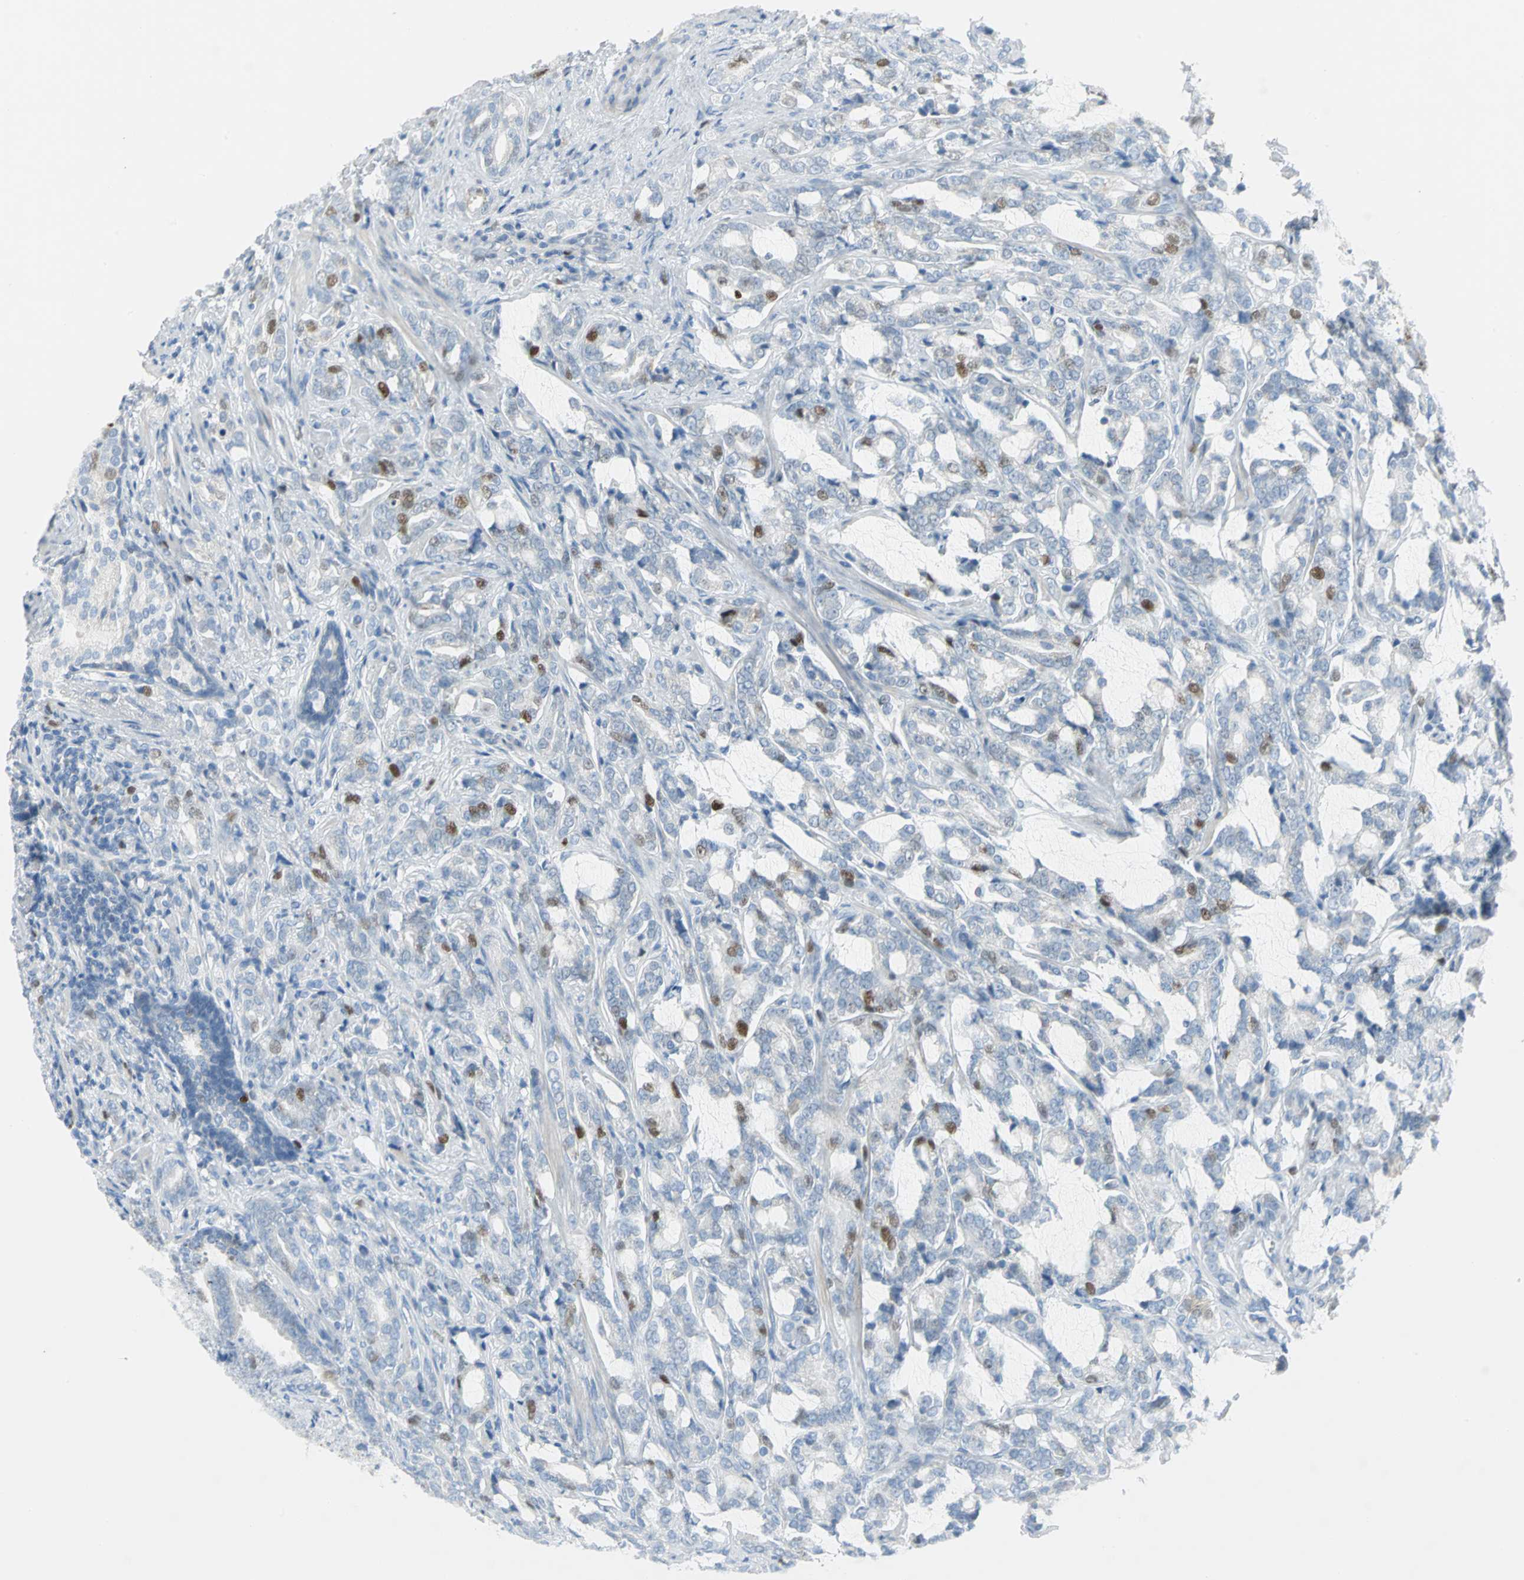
{"staining": {"intensity": "moderate", "quantity": "<25%", "location": "cytoplasmic/membranous"}, "tissue": "prostate cancer", "cell_type": "Tumor cells", "image_type": "cancer", "snomed": [{"axis": "morphology", "description": "Adenocarcinoma, Low grade"}, {"axis": "topography", "description": "Prostate"}], "caption": "Immunohistochemical staining of human prostate cancer shows low levels of moderate cytoplasmic/membranous positivity in approximately <25% of tumor cells. Nuclei are stained in blue.", "gene": "MCM3", "patient": {"sex": "male", "age": 58}}